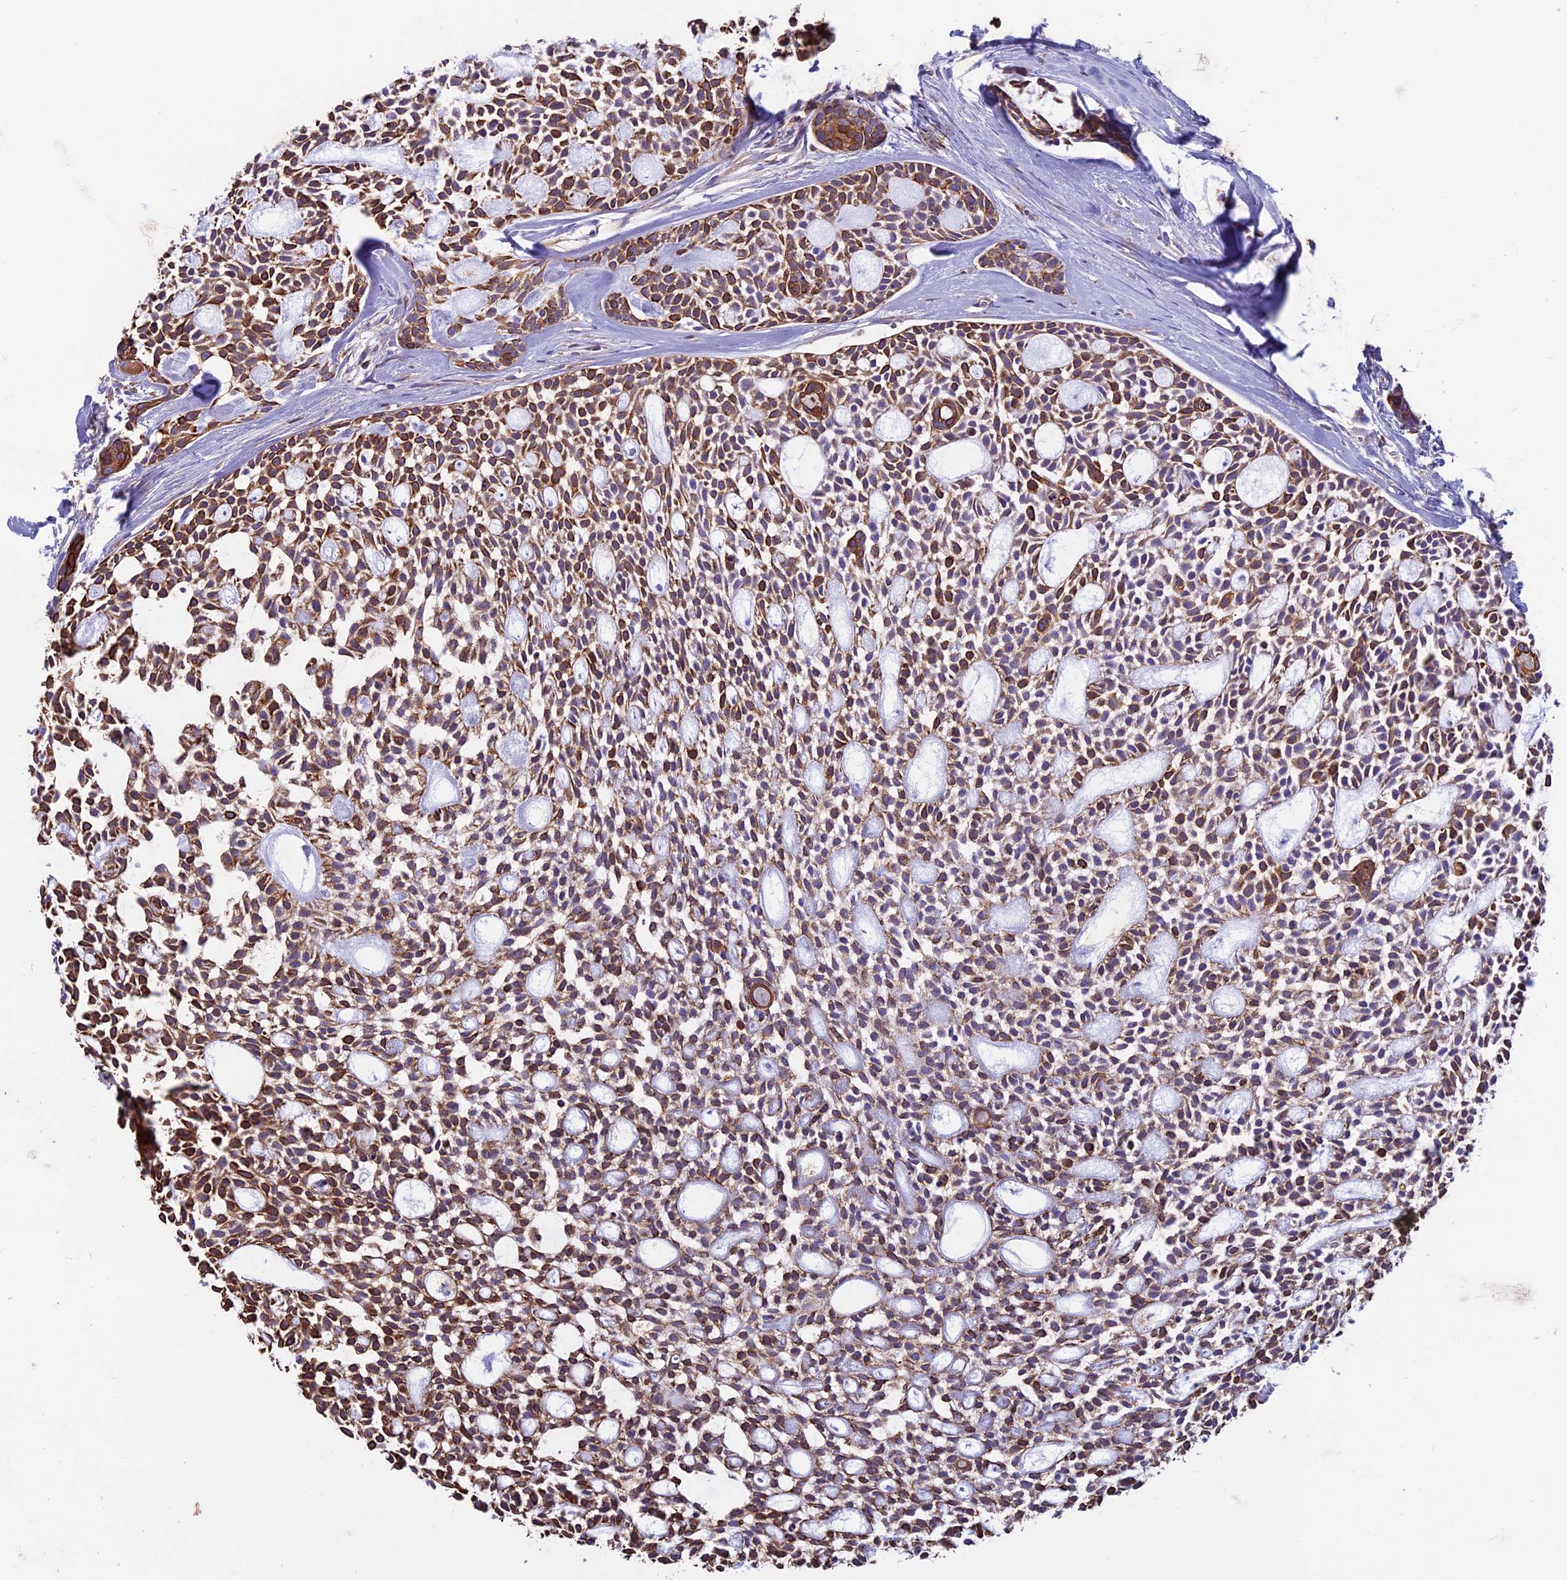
{"staining": {"intensity": "strong", "quantity": "25%-75%", "location": "cytoplasmic/membranous"}, "tissue": "head and neck cancer", "cell_type": "Tumor cells", "image_type": "cancer", "snomed": [{"axis": "morphology", "description": "Adenocarcinoma, NOS"}, {"axis": "topography", "description": "Subcutis"}, {"axis": "topography", "description": "Head-Neck"}], "caption": "A high-resolution micrograph shows immunohistochemistry (IHC) staining of head and neck cancer (adenocarcinoma), which reveals strong cytoplasmic/membranous expression in approximately 25%-75% of tumor cells. (DAB = brown stain, brightfield microscopy at high magnification).", "gene": "CDAN1", "patient": {"sex": "female", "age": 73}}